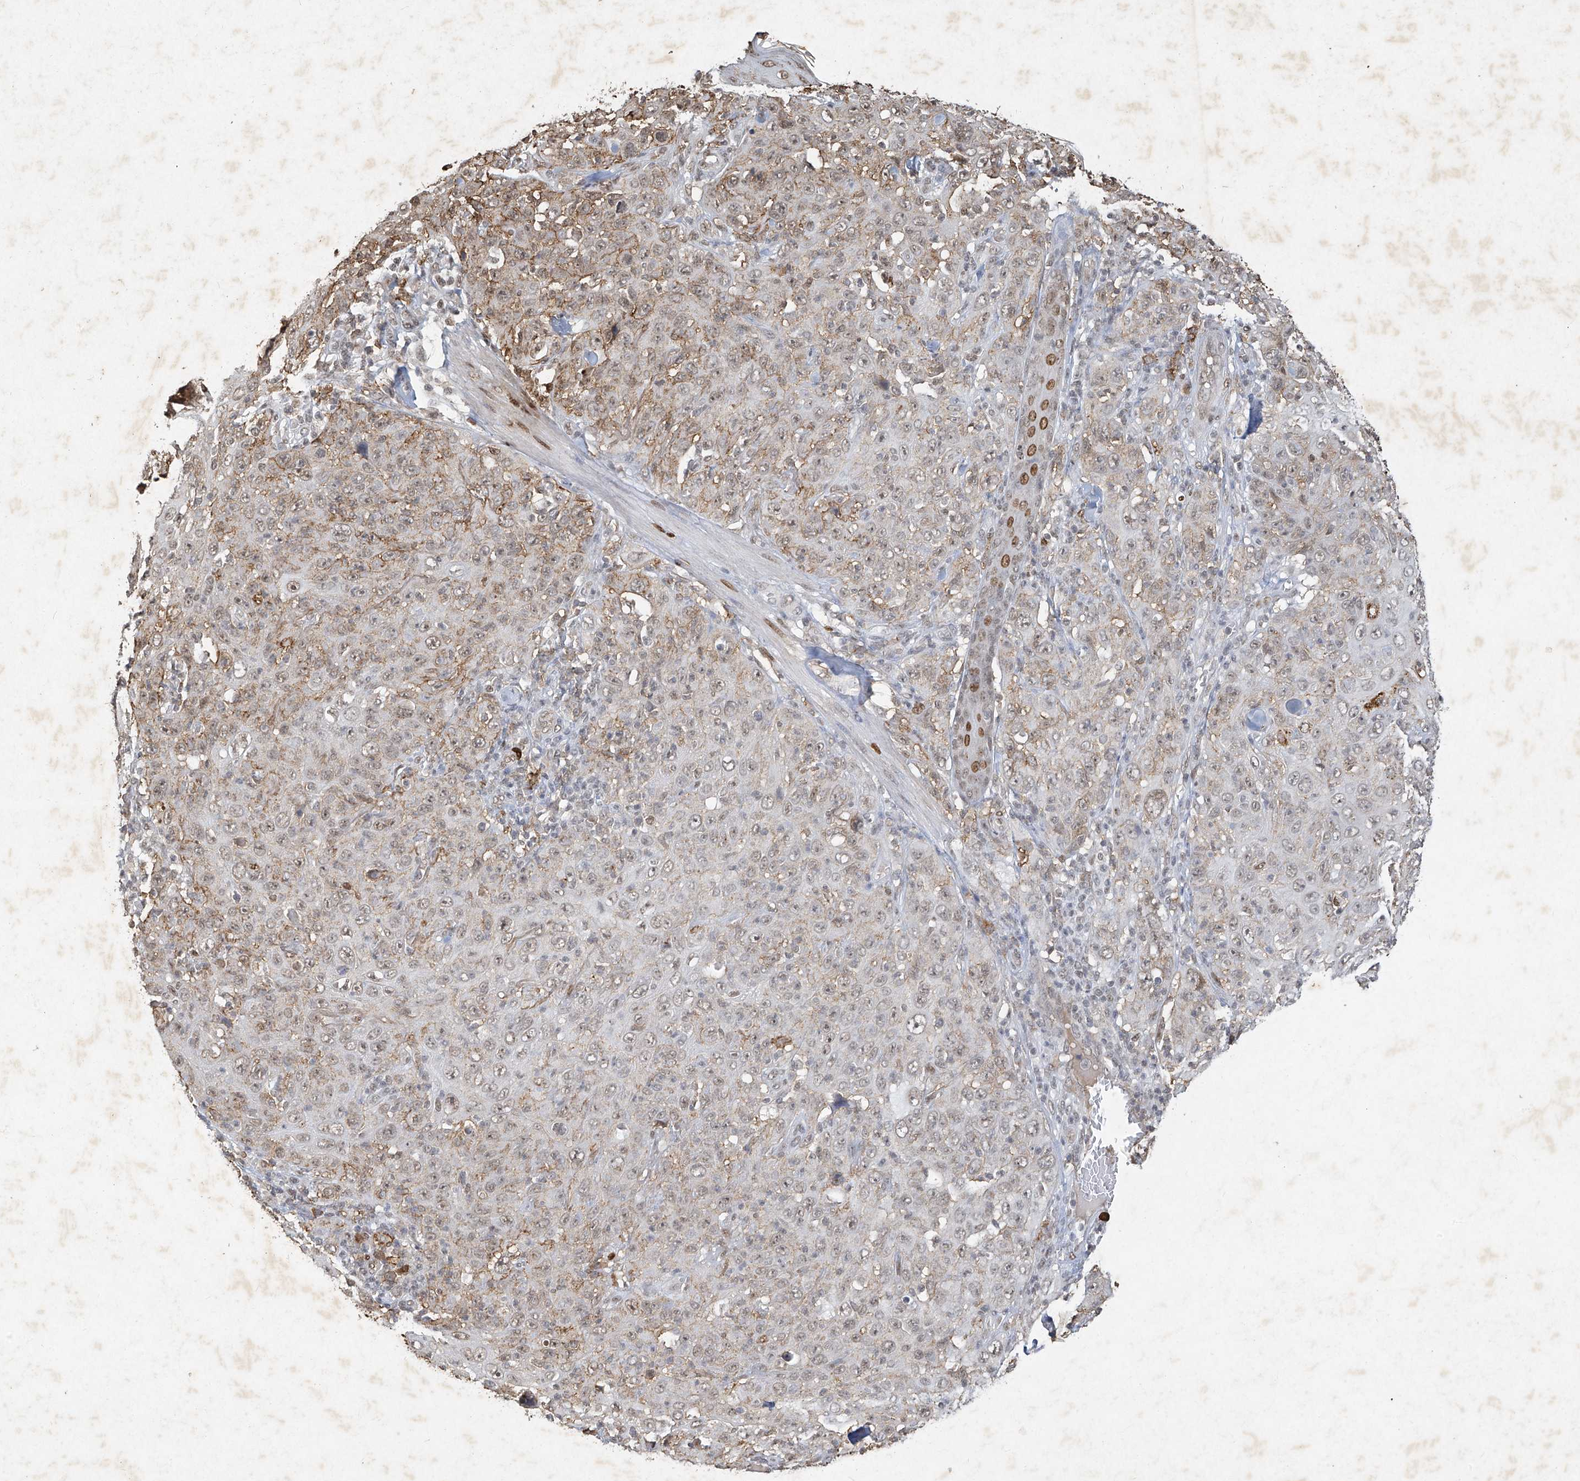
{"staining": {"intensity": "weak", "quantity": "25%-75%", "location": "cytoplasmic/membranous,nuclear"}, "tissue": "skin cancer", "cell_type": "Tumor cells", "image_type": "cancer", "snomed": [{"axis": "morphology", "description": "Squamous cell carcinoma, NOS"}, {"axis": "topography", "description": "Skin"}], "caption": "Immunohistochemical staining of skin cancer (squamous cell carcinoma) displays low levels of weak cytoplasmic/membranous and nuclear positivity in approximately 25%-75% of tumor cells.", "gene": "ATRIP", "patient": {"sex": "female", "age": 88}}